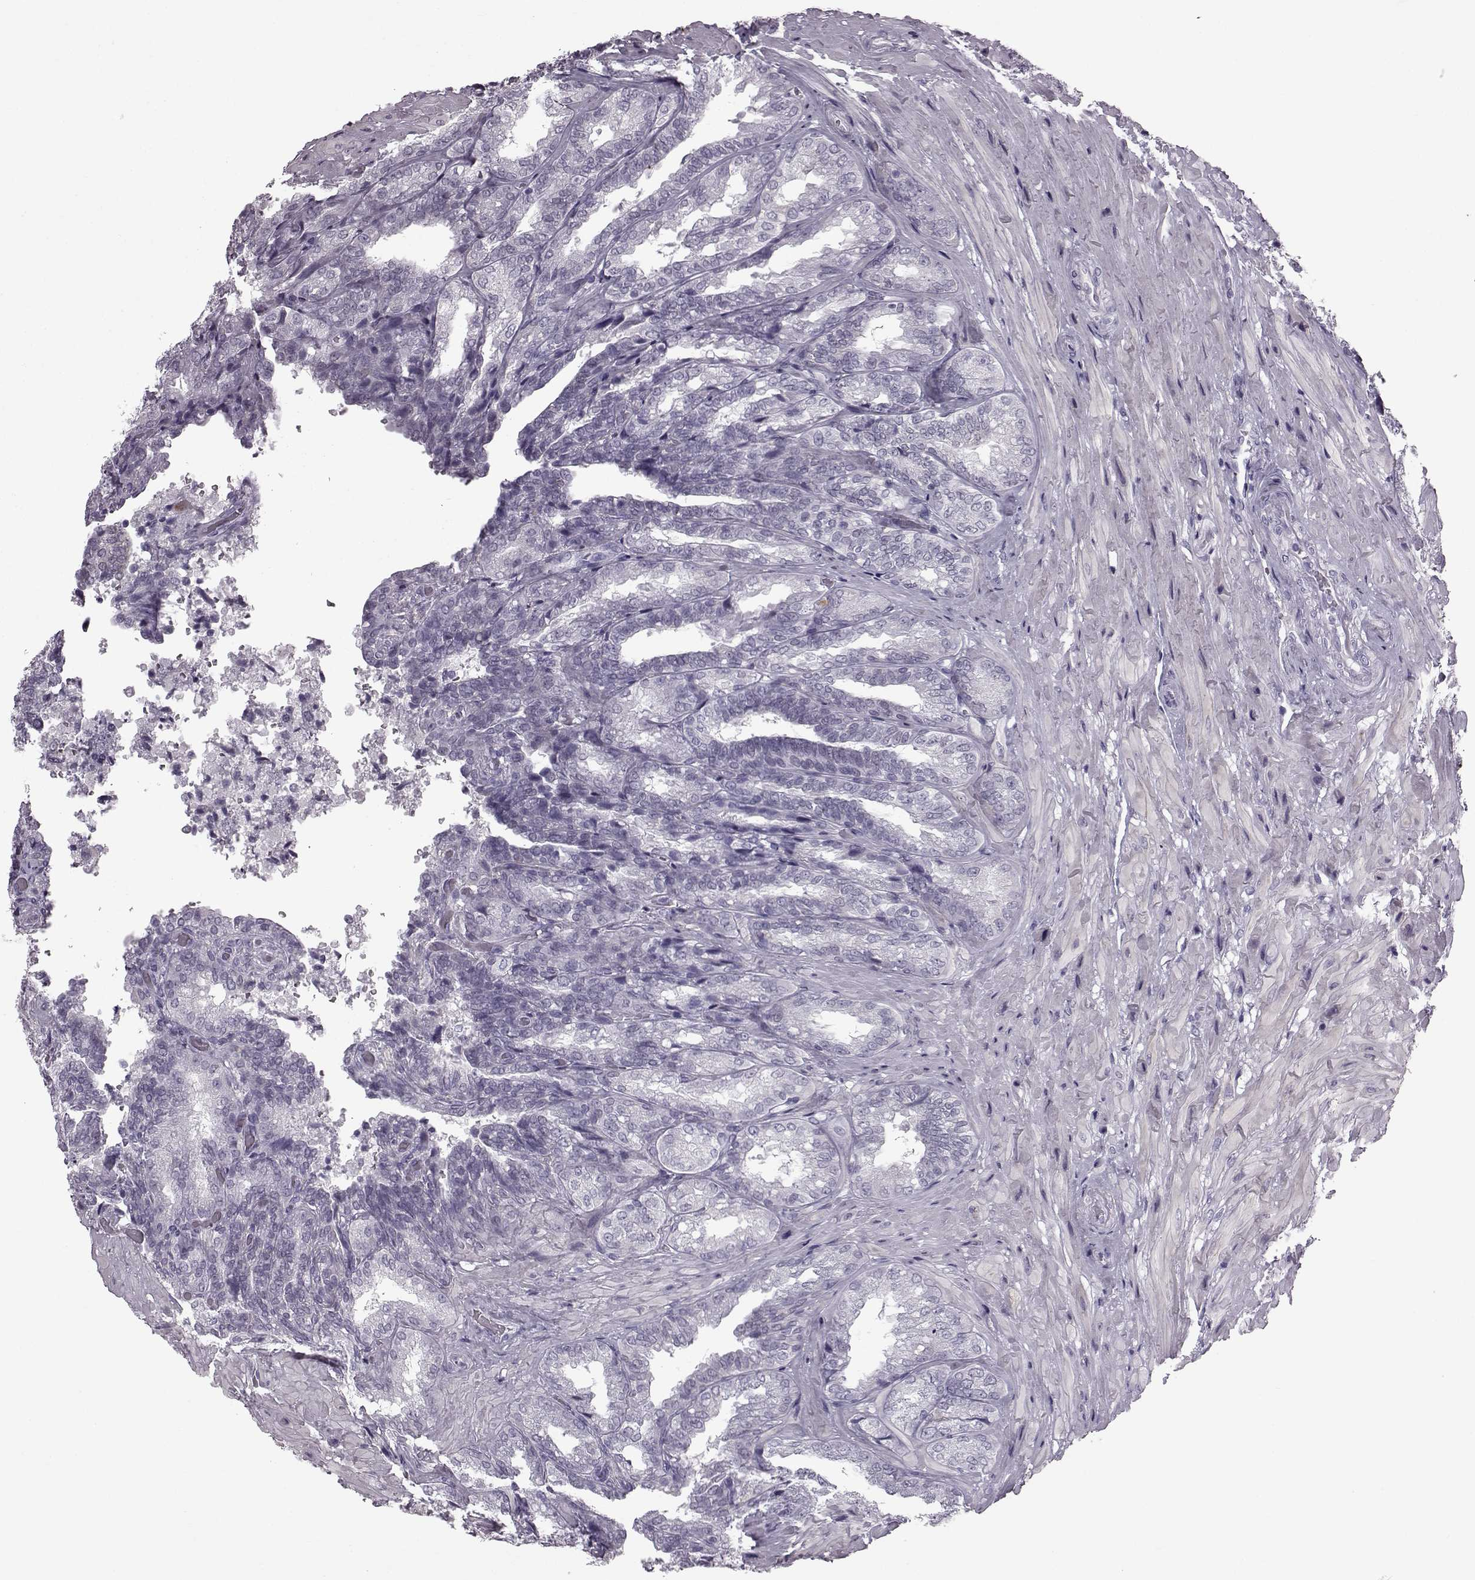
{"staining": {"intensity": "negative", "quantity": "none", "location": "none"}, "tissue": "seminal vesicle", "cell_type": "Glandular cells", "image_type": "normal", "snomed": [{"axis": "morphology", "description": "Normal tissue, NOS"}, {"axis": "topography", "description": "Seminal veicle"}], "caption": "There is no significant expression in glandular cells of seminal vesicle. (Brightfield microscopy of DAB immunohistochemistry (IHC) at high magnification).", "gene": "SLC28A2", "patient": {"sex": "male", "age": 68}}